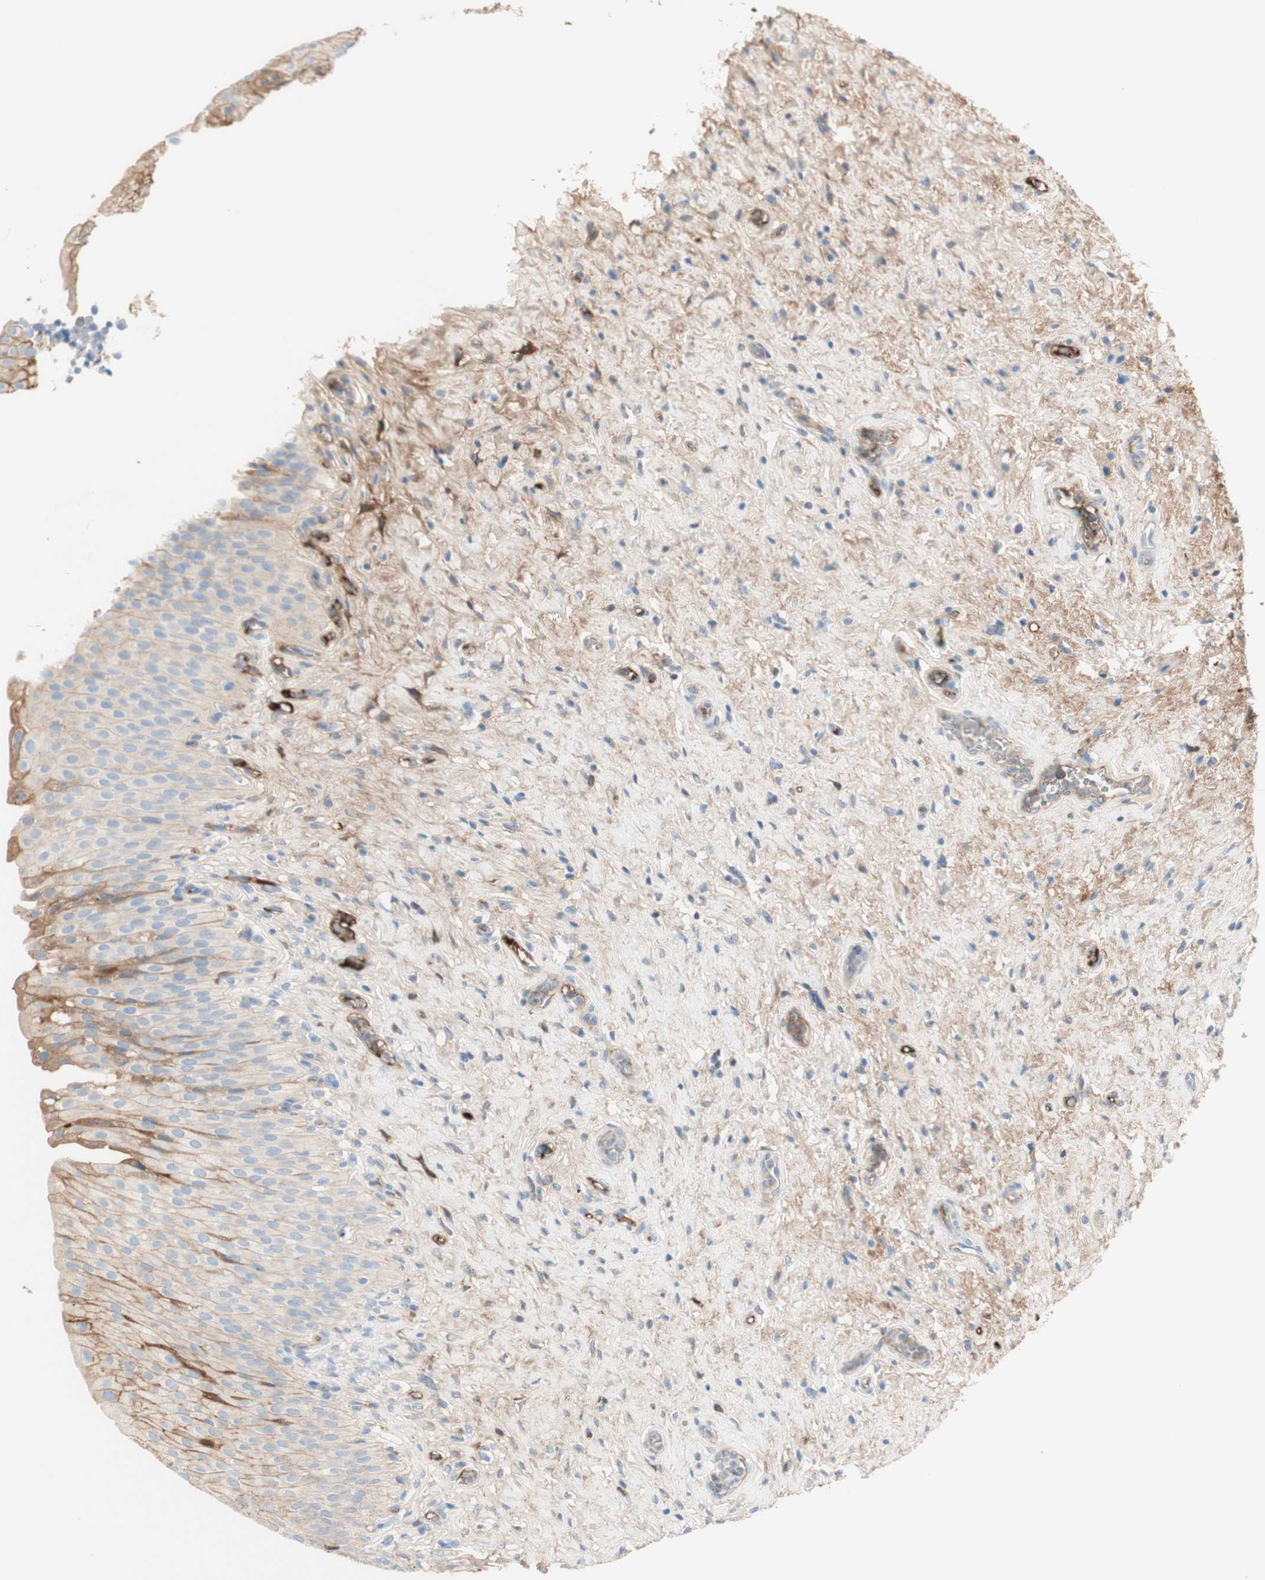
{"staining": {"intensity": "weak", "quantity": "25%-75%", "location": "cytoplasmic/membranous"}, "tissue": "urinary bladder", "cell_type": "Urothelial cells", "image_type": "normal", "snomed": [{"axis": "morphology", "description": "Normal tissue, NOS"}, {"axis": "morphology", "description": "Urothelial carcinoma, High grade"}, {"axis": "topography", "description": "Urinary bladder"}], "caption": "A brown stain highlights weak cytoplasmic/membranous expression of a protein in urothelial cells of benign urinary bladder.", "gene": "KNG1", "patient": {"sex": "male", "age": 46}}